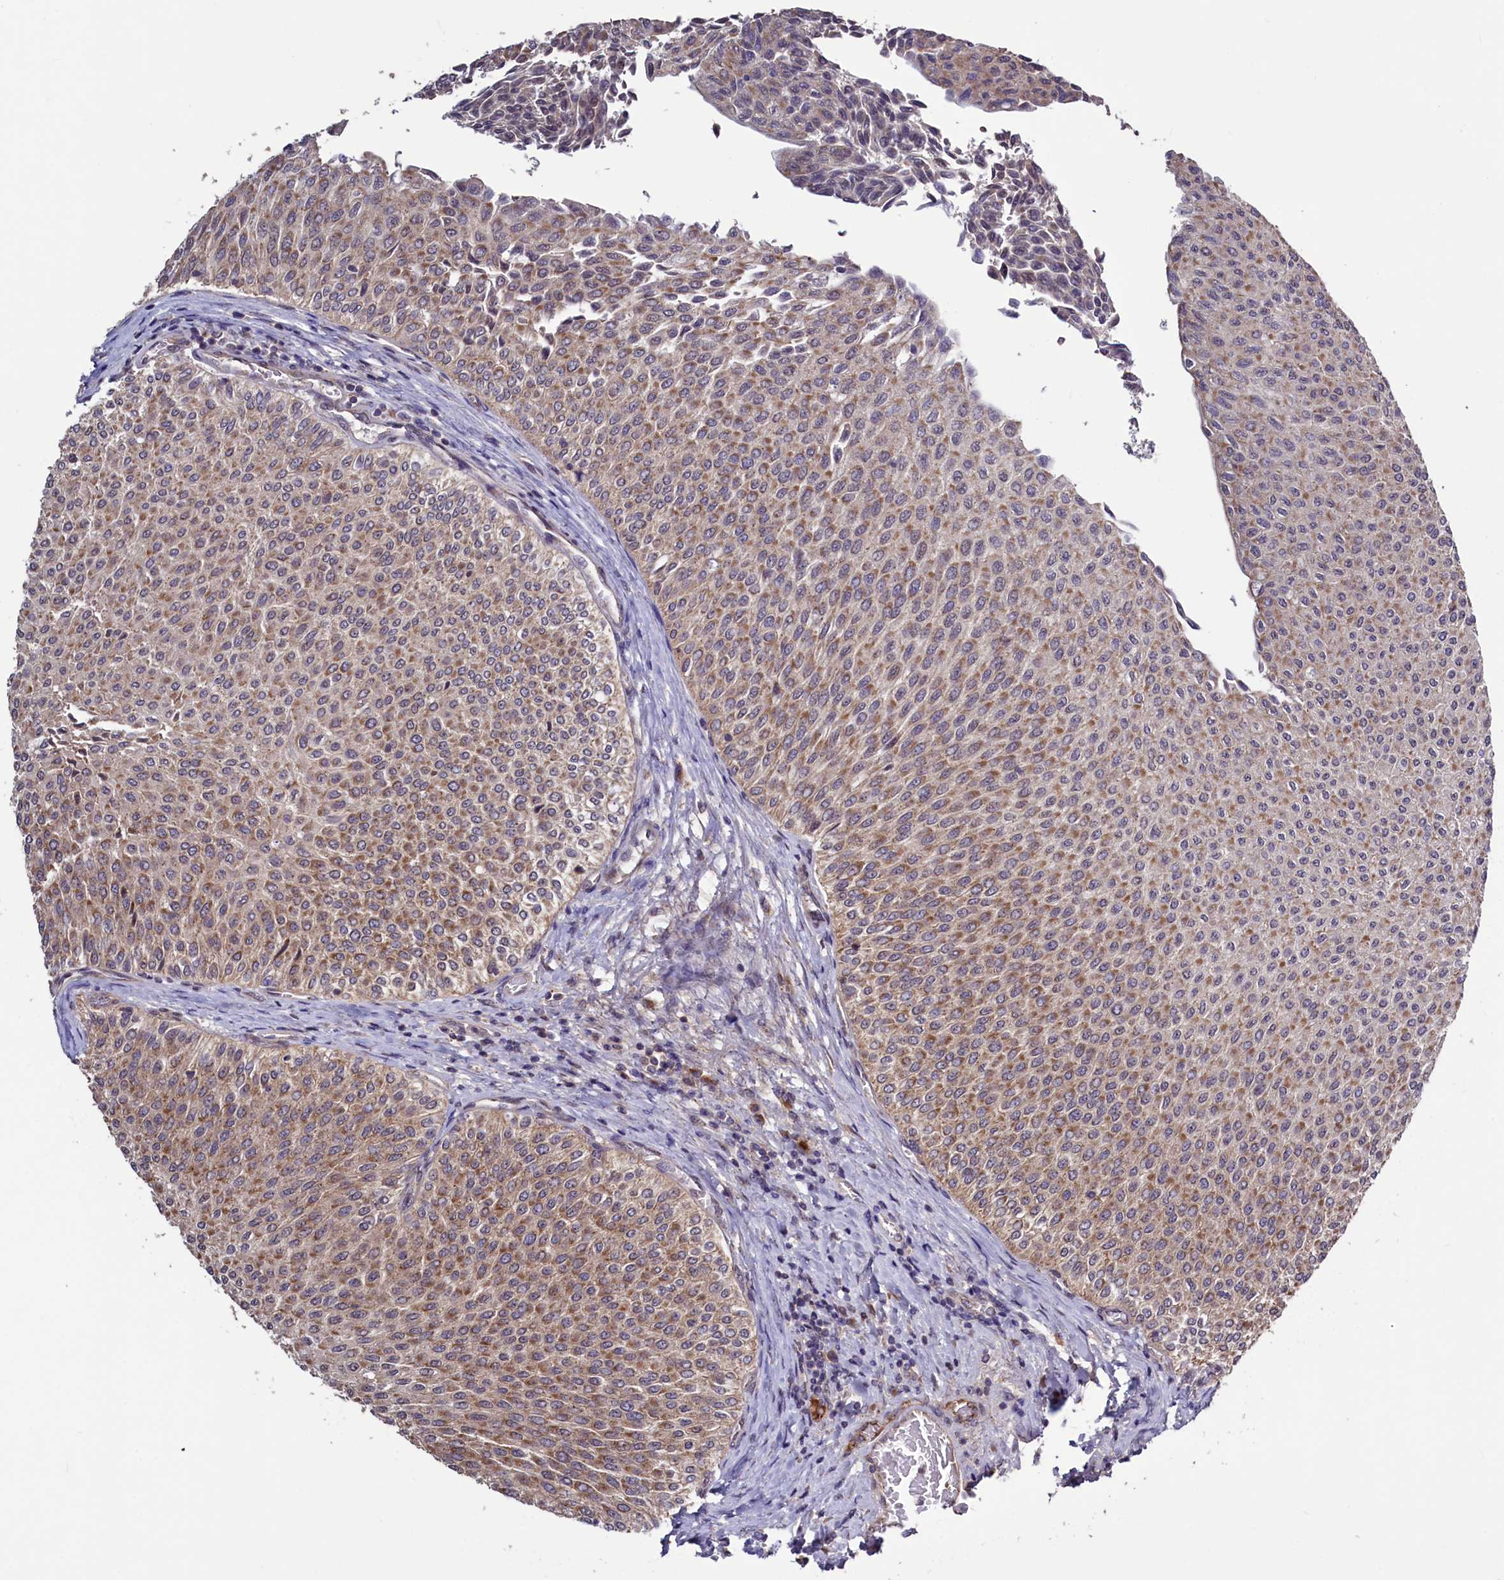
{"staining": {"intensity": "moderate", "quantity": "25%-75%", "location": "cytoplasmic/membranous"}, "tissue": "urothelial cancer", "cell_type": "Tumor cells", "image_type": "cancer", "snomed": [{"axis": "morphology", "description": "Urothelial carcinoma, Low grade"}, {"axis": "topography", "description": "Urinary bladder"}], "caption": "Low-grade urothelial carcinoma was stained to show a protein in brown. There is medium levels of moderate cytoplasmic/membranous positivity in about 25%-75% of tumor cells. (IHC, brightfield microscopy, high magnification).", "gene": "SEC24C", "patient": {"sex": "male", "age": 78}}